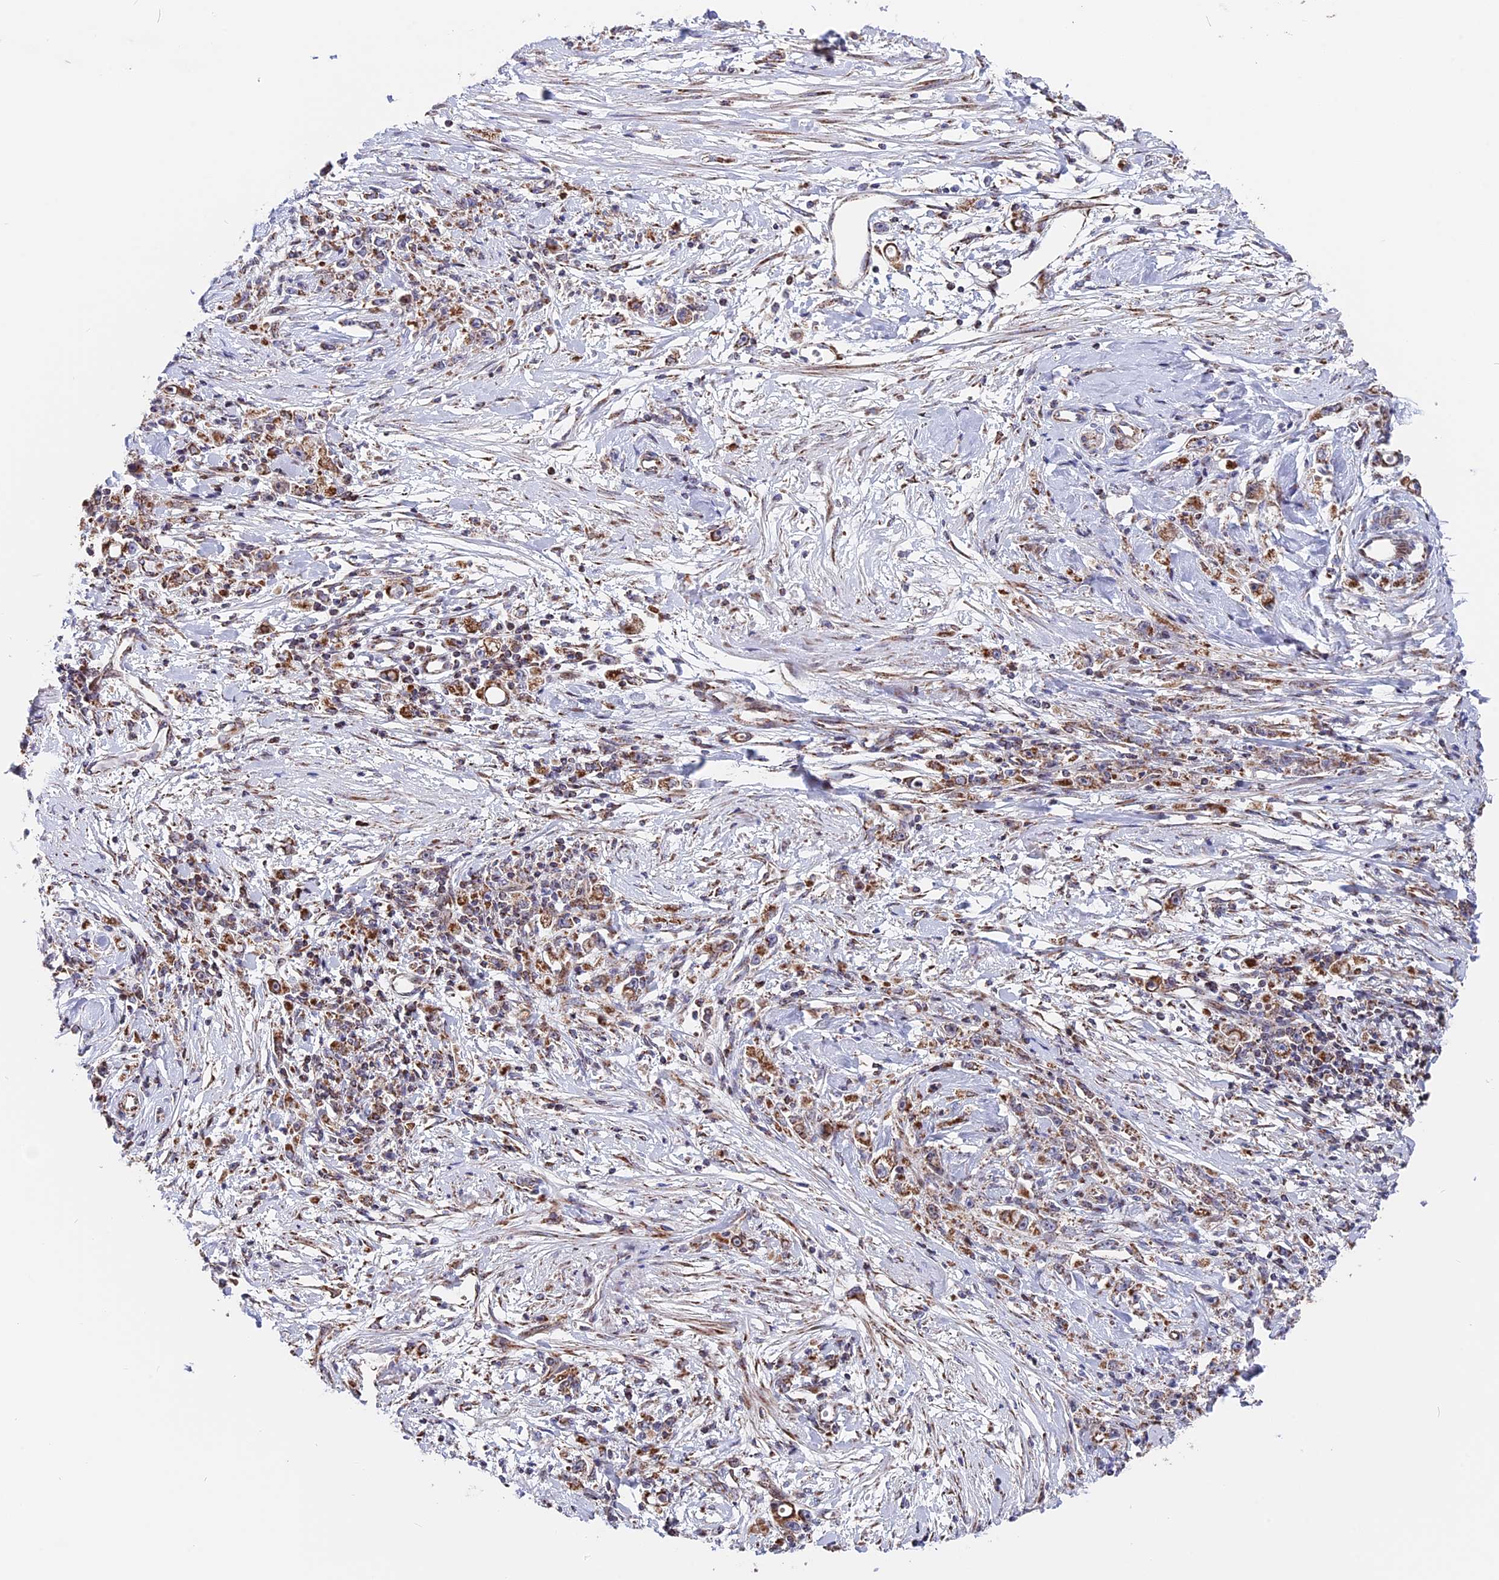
{"staining": {"intensity": "moderate", "quantity": ">75%", "location": "cytoplasmic/membranous"}, "tissue": "stomach cancer", "cell_type": "Tumor cells", "image_type": "cancer", "snomed": [{"axis": "morphology", "description": "Adenocarcinoma, NOS"}, {"axis": "topography", "description": "Stomach"}], "caption": "Adenocarcinoma (stomach) stained for a protein (brown) shows moderate cytoplasmic/membranous positive positivity in approximately >75% of tumor cells.", "gene": "FAM174C", "patient": {"sex": "female", "age": 59}}